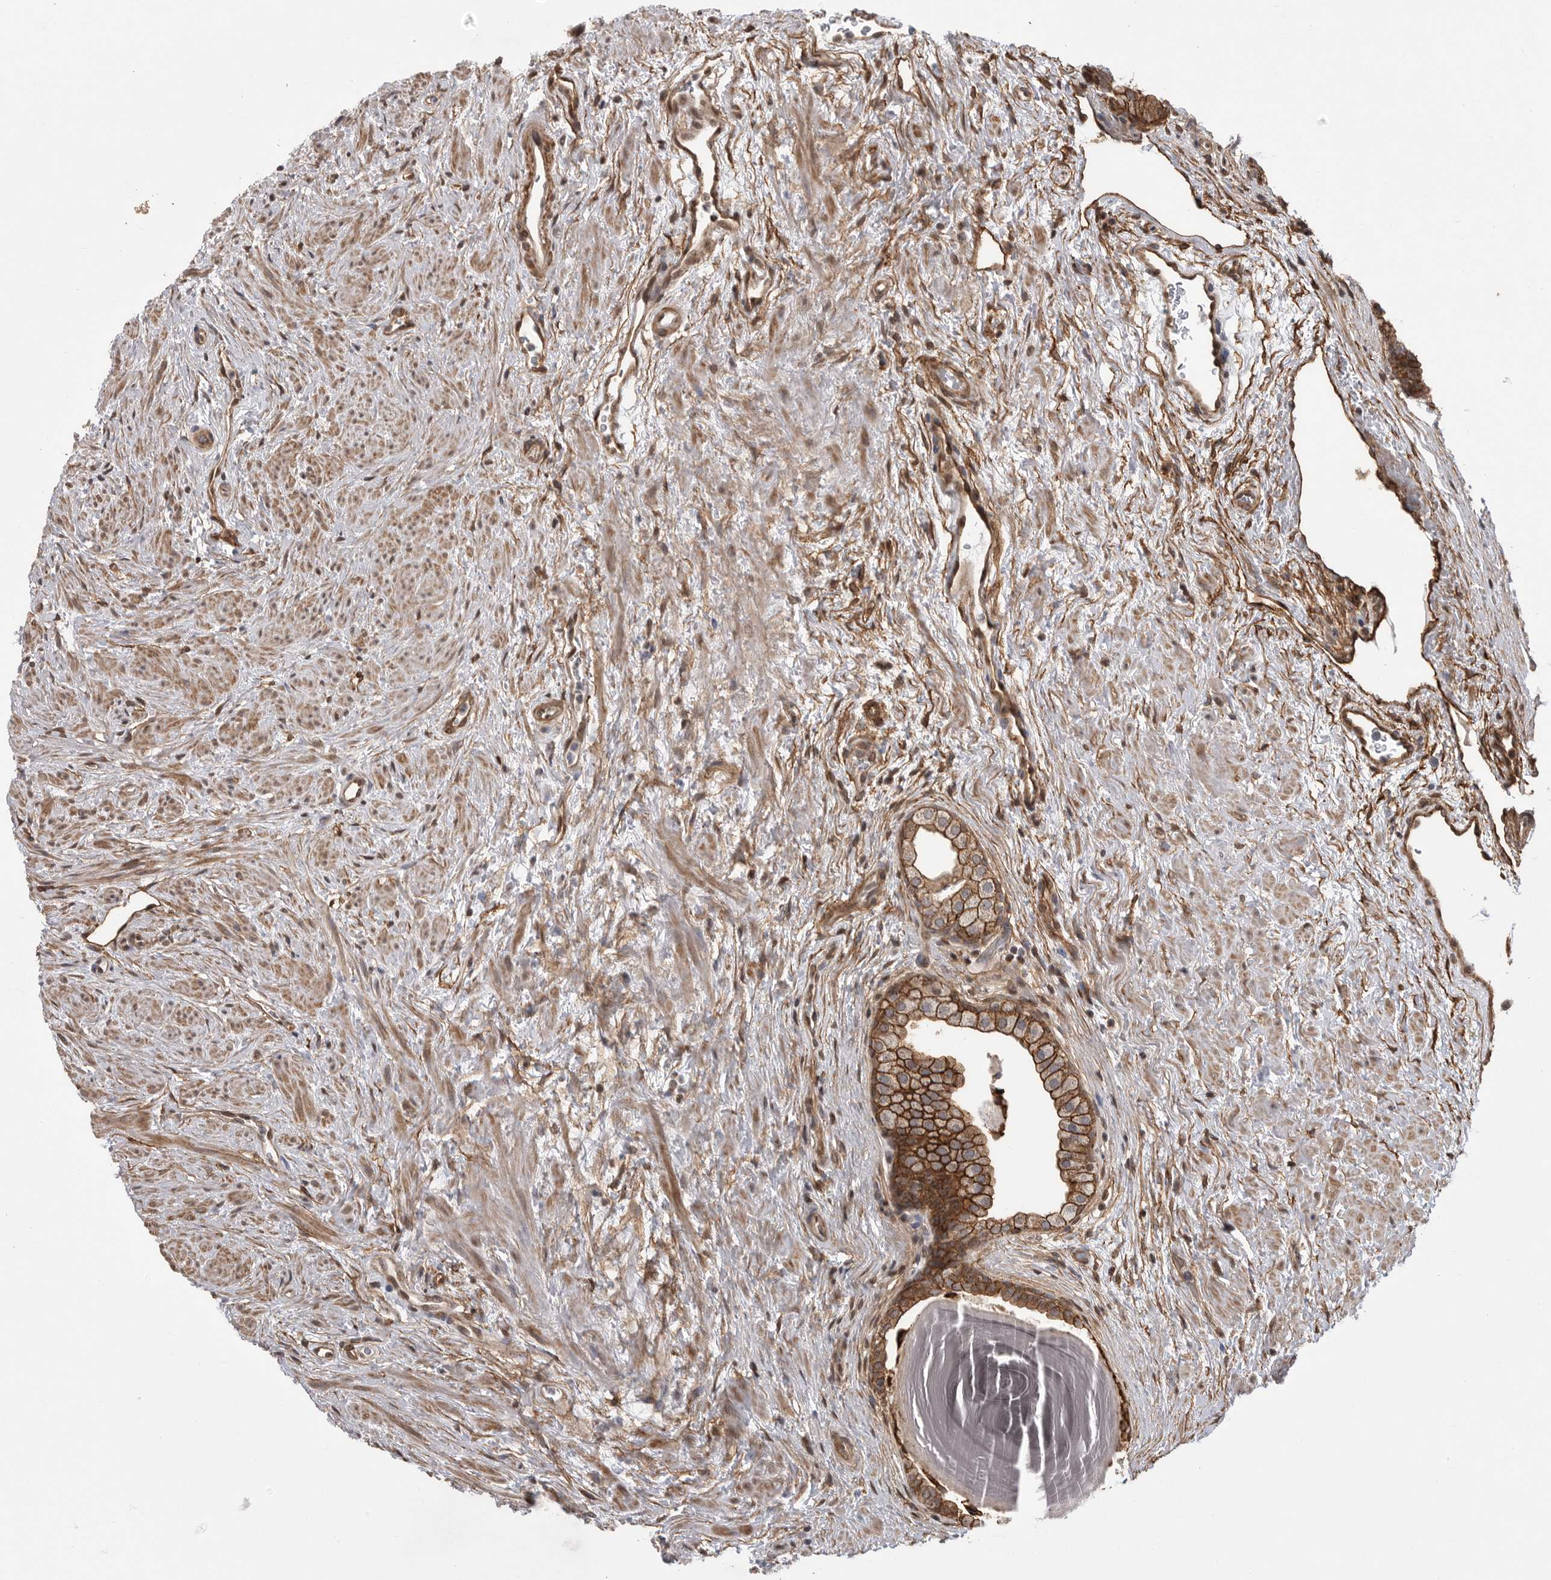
{"staining": {"intensity": "moderate", "quantity": ">75%", "location": "cytoplasmic/membranous"}, "tissue": "prostate", "cell_type": "Glandular cells", "image_type": "normal", "snomed": [{"axis": "morphology", "description": "Normal tissue, NOS"}, {"axis": "topography", "description": "Prostate"}], "caption": "Protein analysis of normal prostate displays moderate cytoplasmic/membranous expression in about >75% of glandular cells.", "gene": "NECTIN1", "patient": {"sex": "male", "age": 48}}